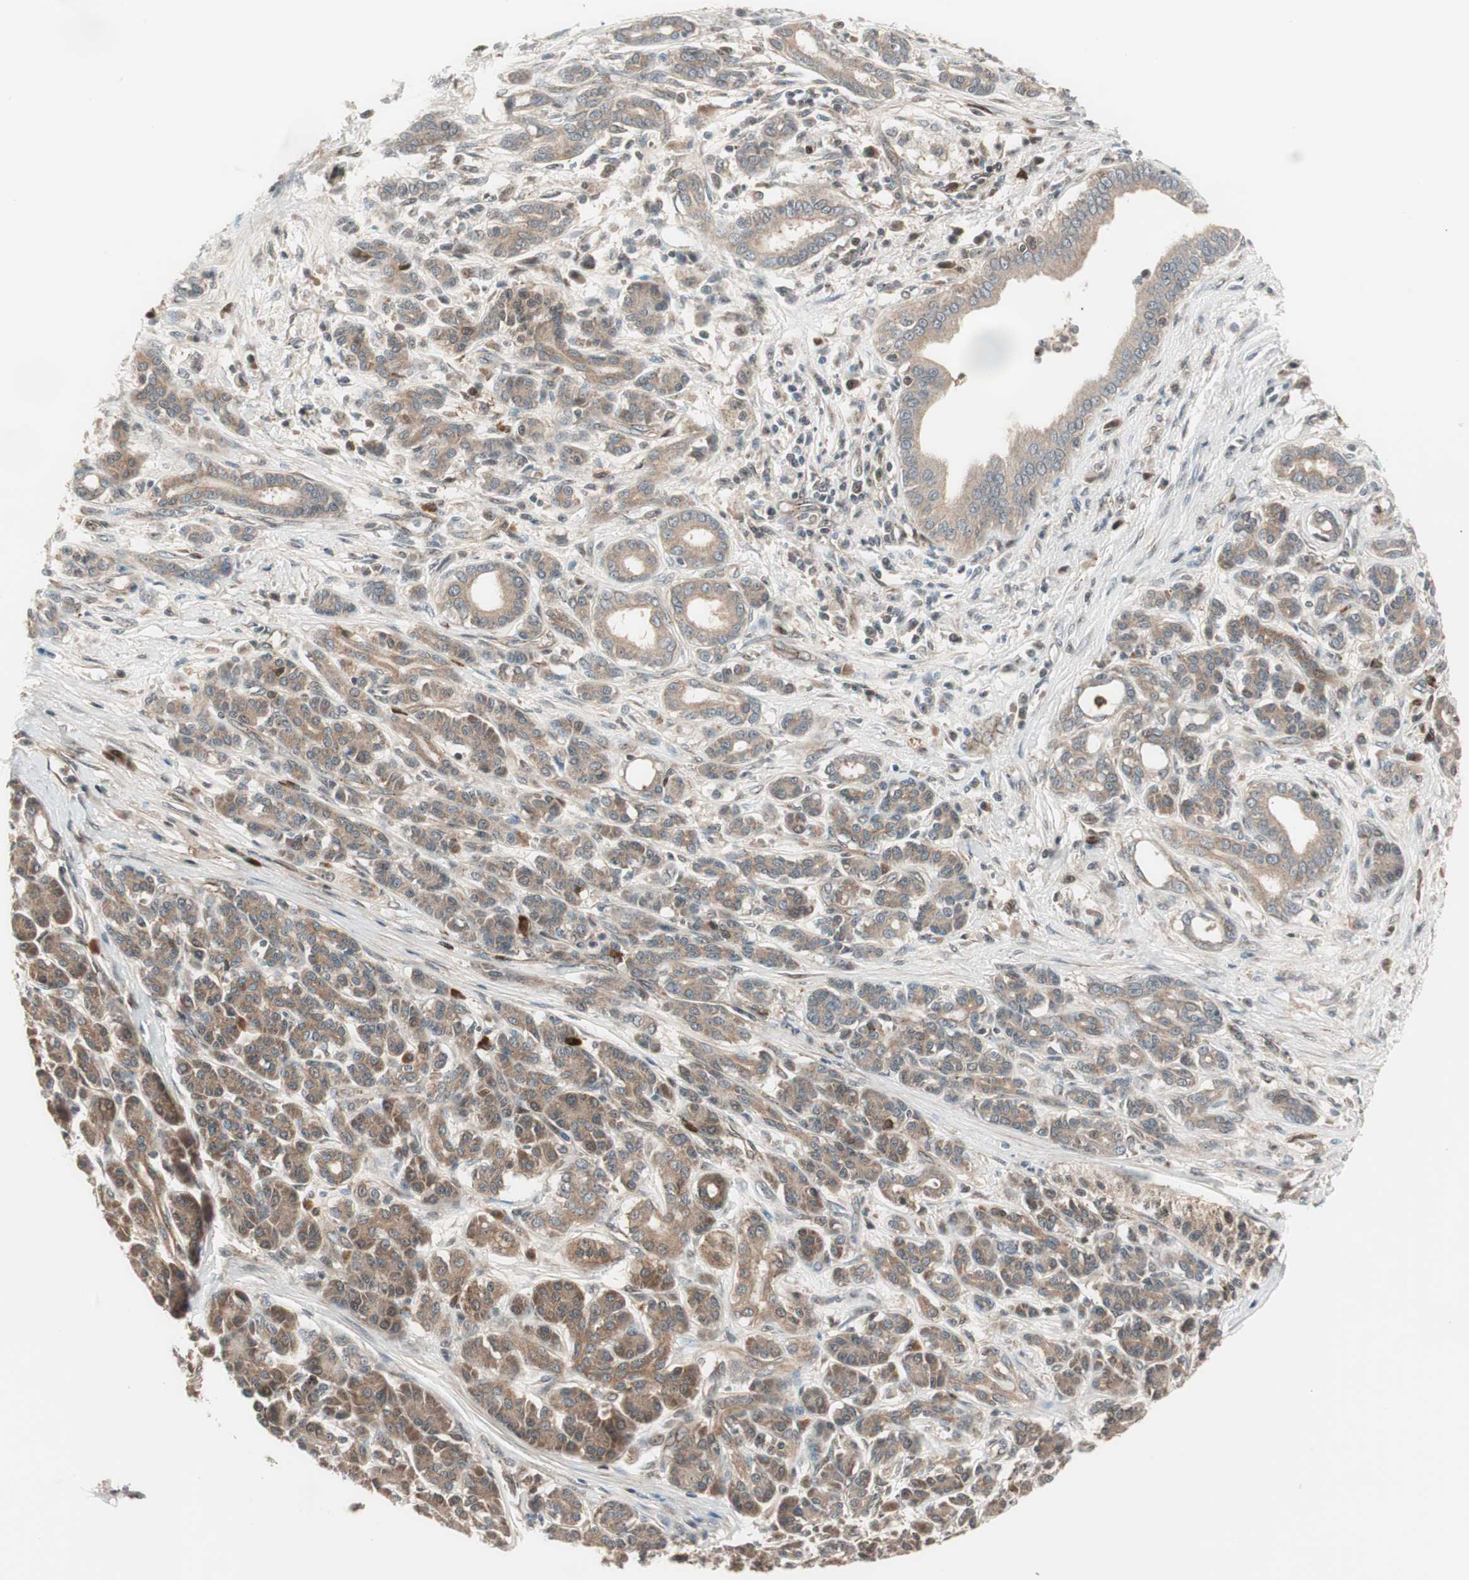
{"staining": {"intensity": "moderate", "quantity": ">75%", "location": "cytoplasmic/membranous"}, "tissue": "pancreatic cancer", "cell_type": "Tumor cells", "image_type": "cancer", "snomed": [{"axis": "morphology", "description": "Adenocarcinoma, NOS"}, {"axis": "topography", "description": "Pancreas"}], "caption": "The micrograph displays staining of pancreatic cancer, revealing moderate cytoplasmic/membranous protein positivity (brown color) within tumor cells.", "gene": "PRKG2", "patient": {"sex": "male", "age": 59}}